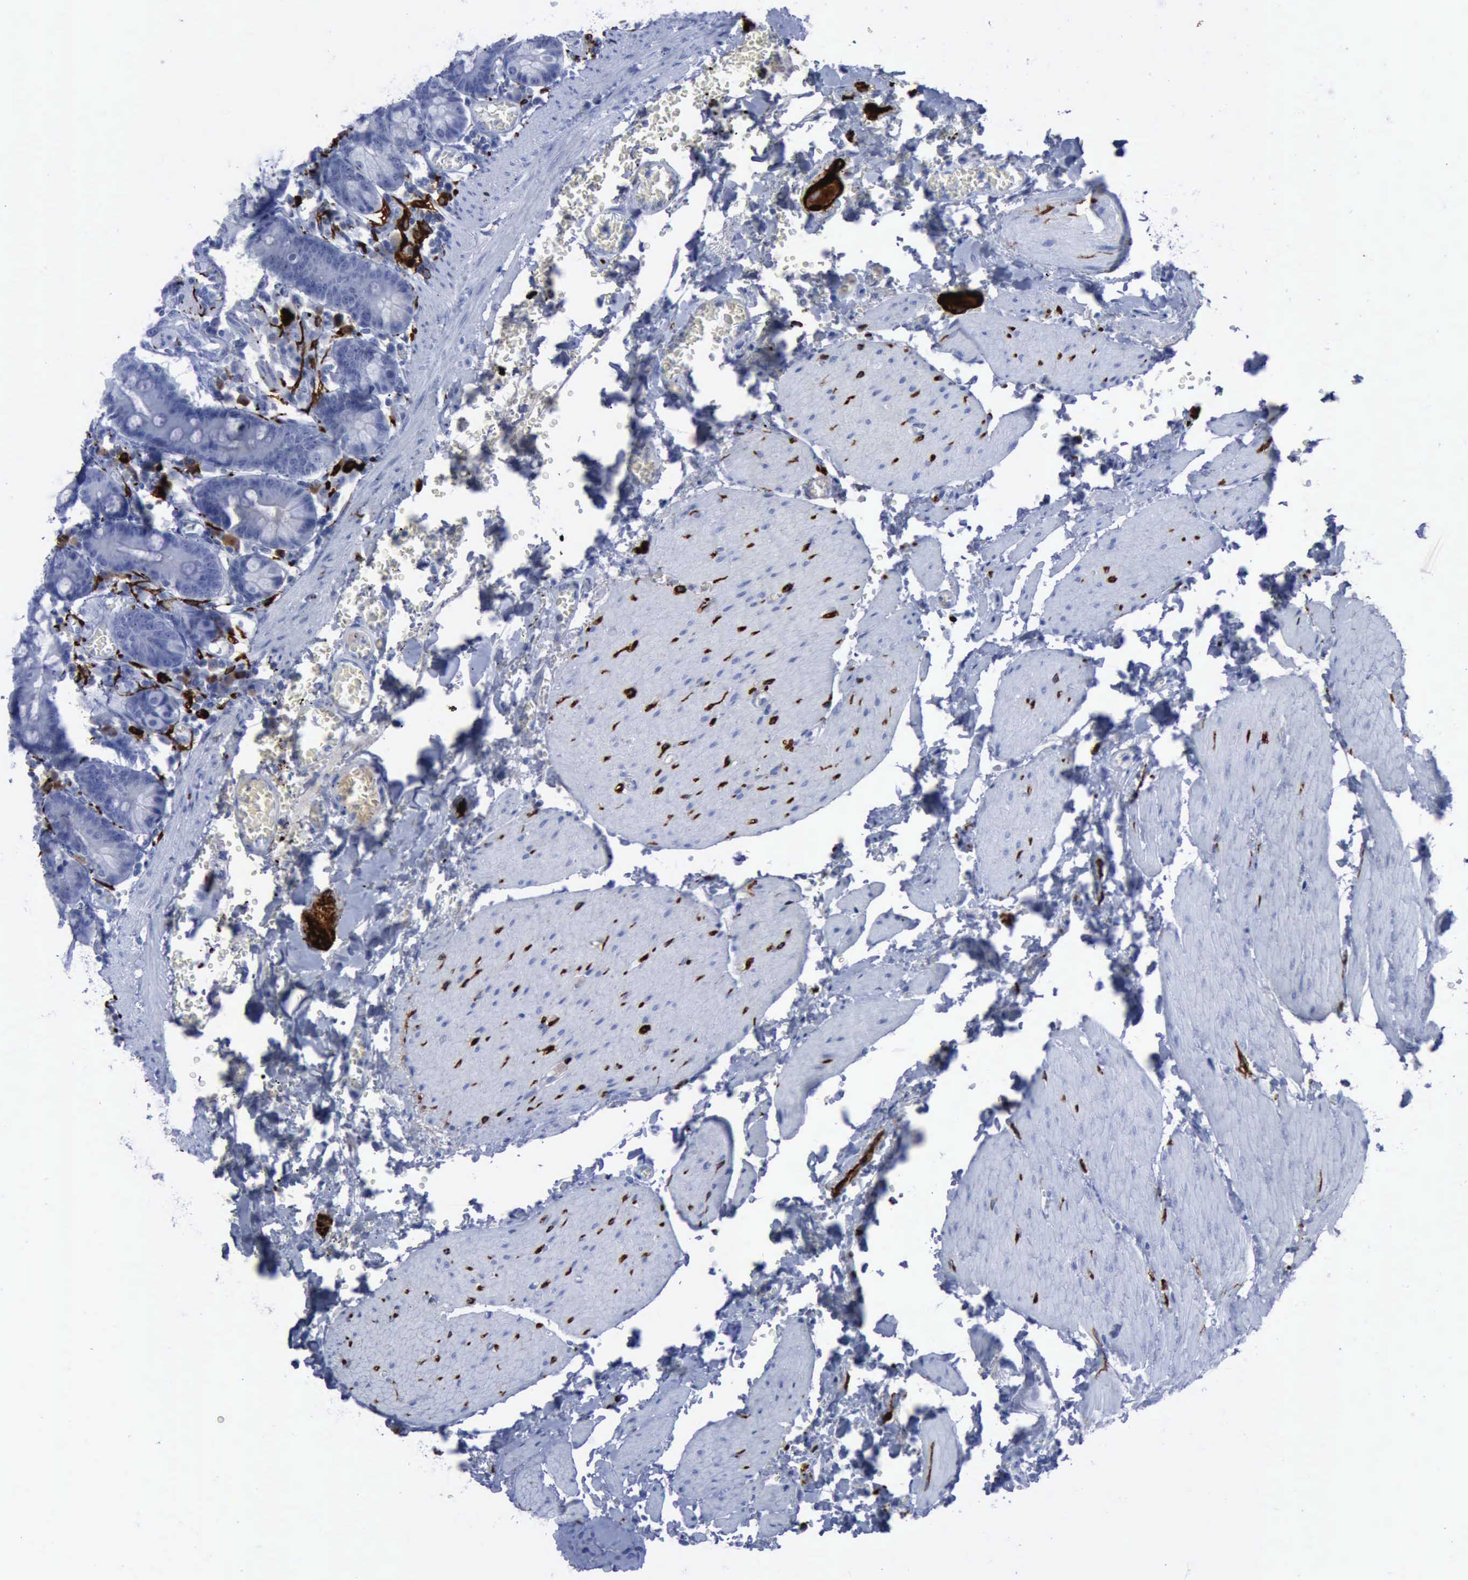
{"staining": {"intensity": "negative", "quantity": "none", "location": "none"}, "tissue": "small intestine", "cell_type": "Glandular cells", "image_type": "normal", "snomed": [{"axis": "morphology", "description": "Normal tissue, NOS"}, {"axis": "topography", "description": "Small intestine"}], "caption": "This image is of normal small intestine stained with immunohistochemistry to label a protein in brown with the nuclei are counter-stained blue. There is no positivity in glandular cells.", "gene": "NGFR", "patient": {"sex": "male", "age": 71}}